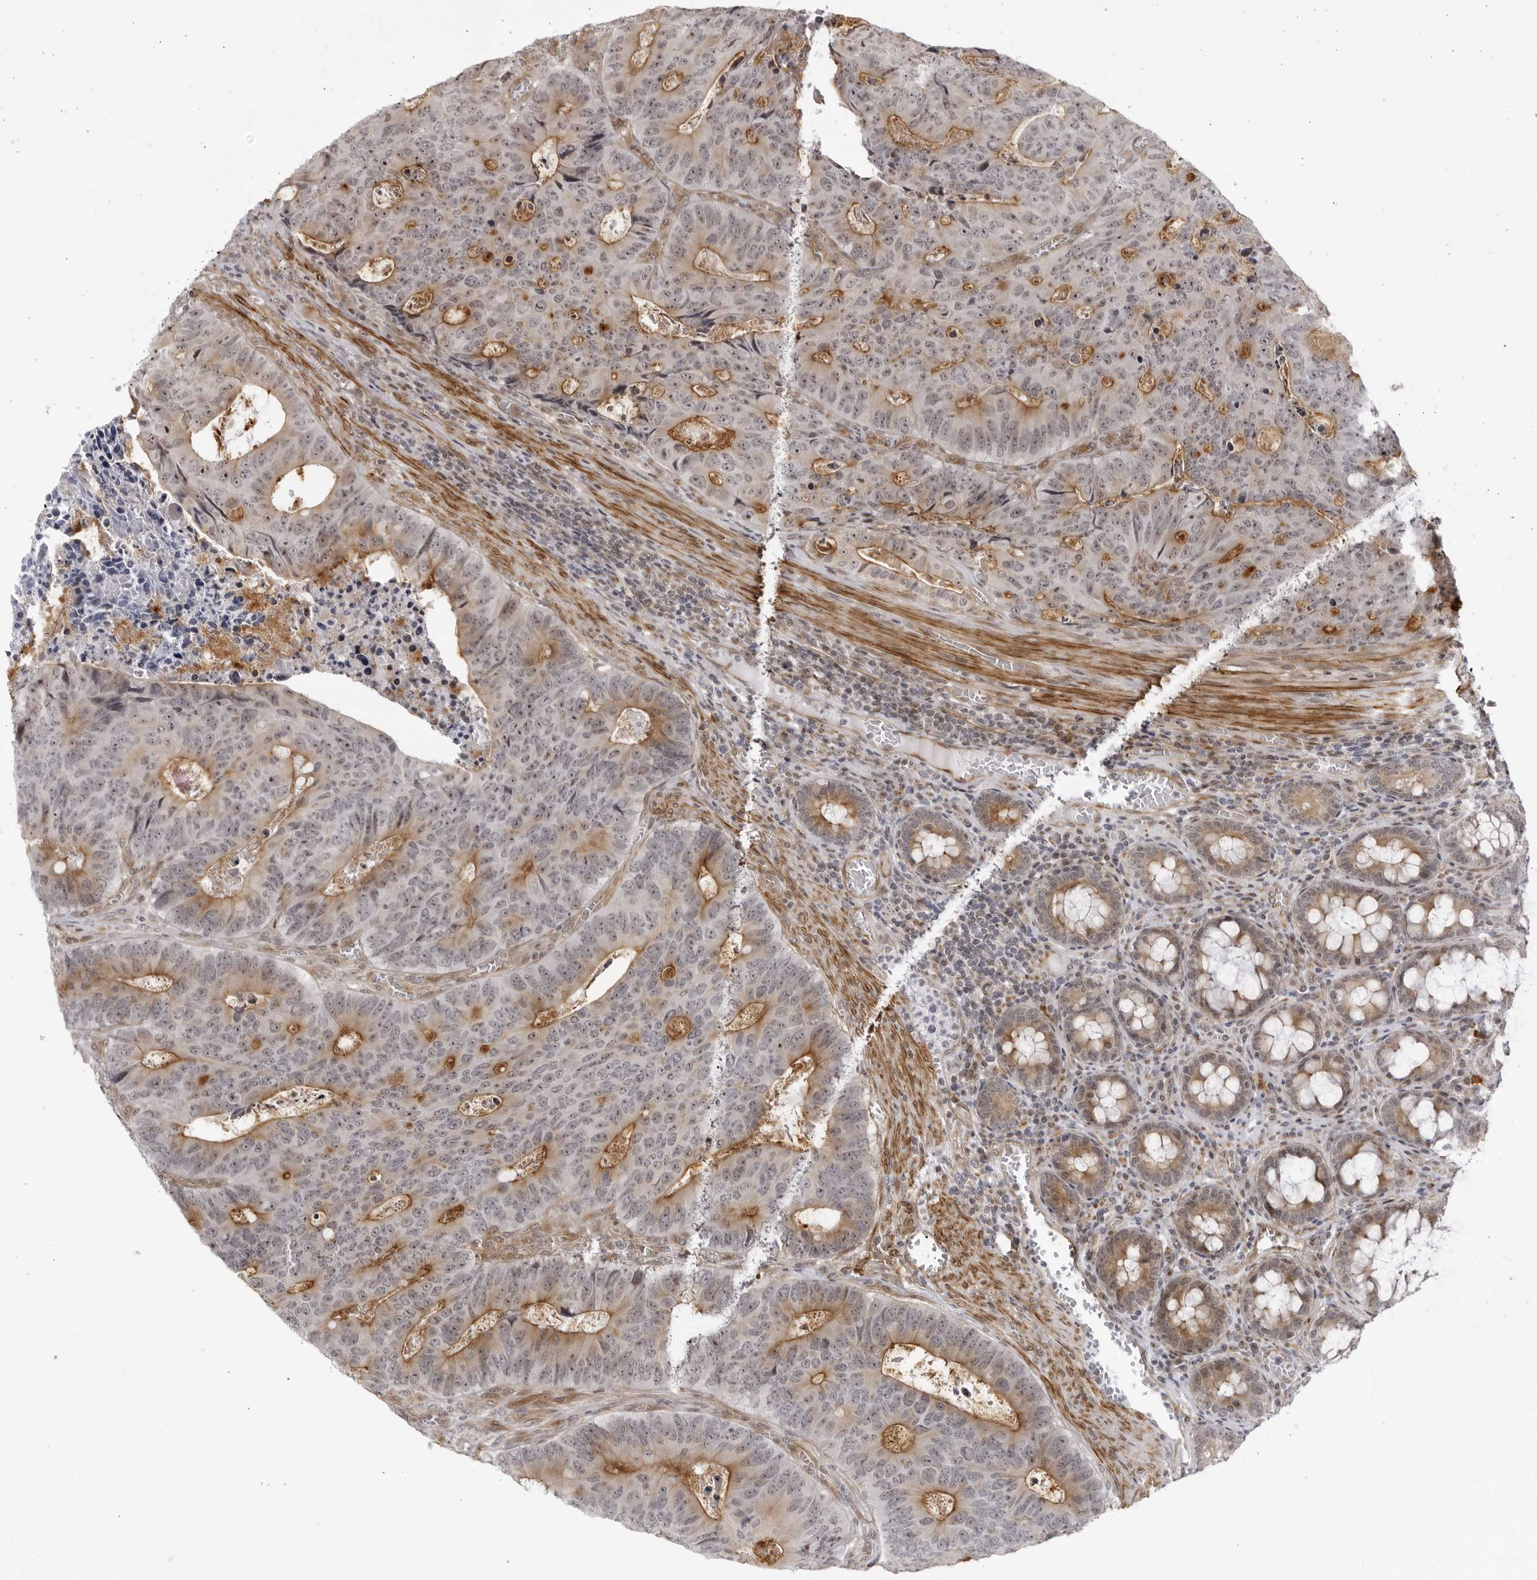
{"staining": {"intensity": "moderate", "quantity": ">75%", "location": "cytoplasmic/membranous,nuclear"}, "tissue": "colorectal cancer", "cell_type": "Tumor cells", "image_type": "cancer", "snomed": [{"axis": "morphology", "description": "Adenocarcinoma, NOS"}, {"axis": "topography", "description": "Colon"}], "caption": "Colorectal adenocarcinoma stained with a protein marker shows moderate staining in tumor cells.", "gene": "CNBD1", "patient": {"sex": "male", "age": 87}}